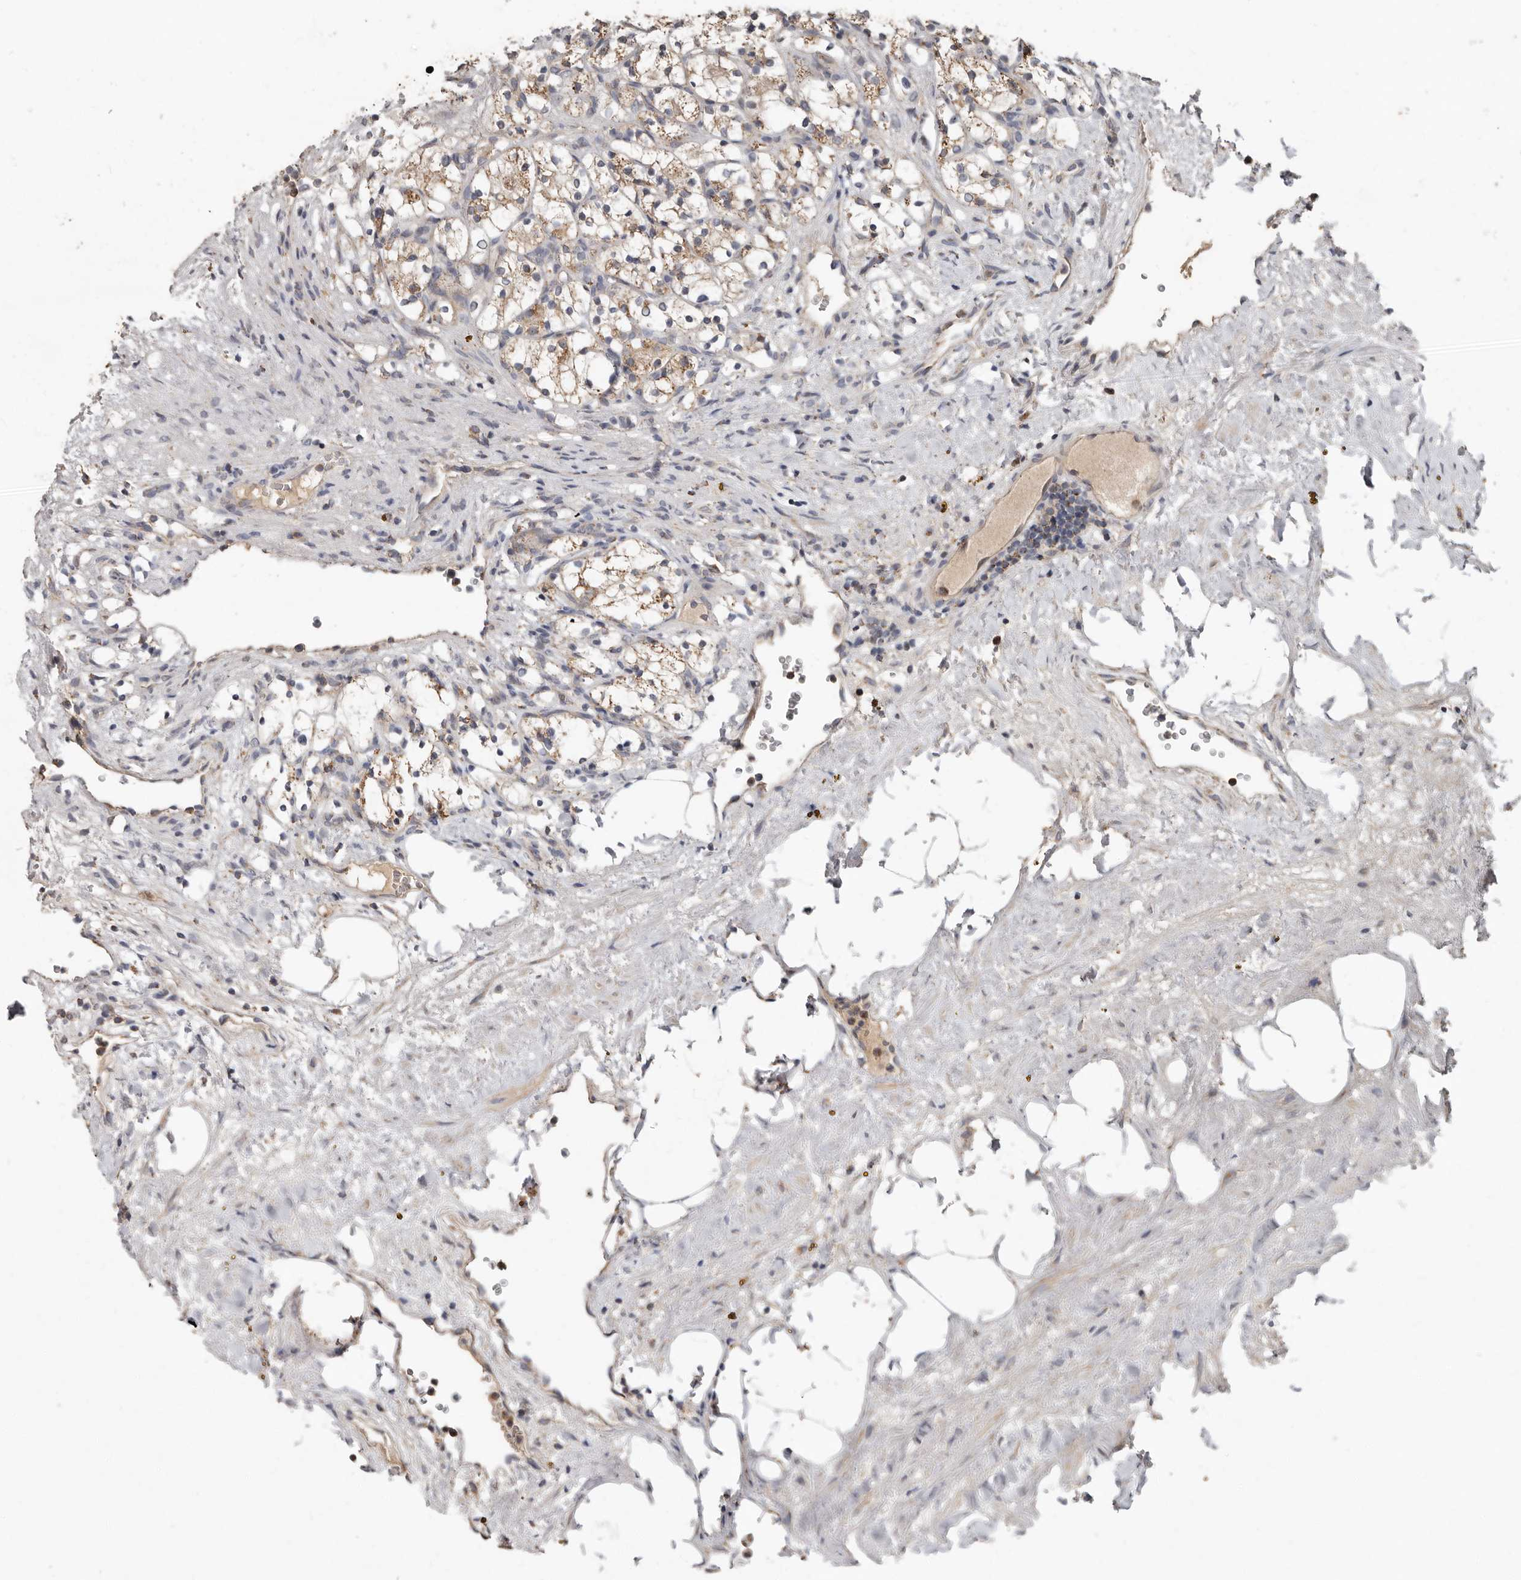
{"staining": {"intensity": "moderate", "quantity": "<25%", "location": "cytoplasmic/membranous"}, "tissue": "renal cancer", "cell_type": "Tumor cells", "image_type": "cancer", "snomed": [{"axis": "morphology", "description": "Adenocarcinoma, NOS"}, {"axis": "topography", "description": "Kidney"}], "caption": "Renal adenocarcinoma tissue shows moderate cytoplasmic/membranous expression in approximately <25% of tumor cells The staining was performed using DAB (3,3'-diaminobenzidine) to visualize the protein expression in brown, while the nuclei were stained in blue with hematoxylin (Magnification: 20x).", "gene": "KIF26B", "patient": {"sex": "female", "age": 69}}